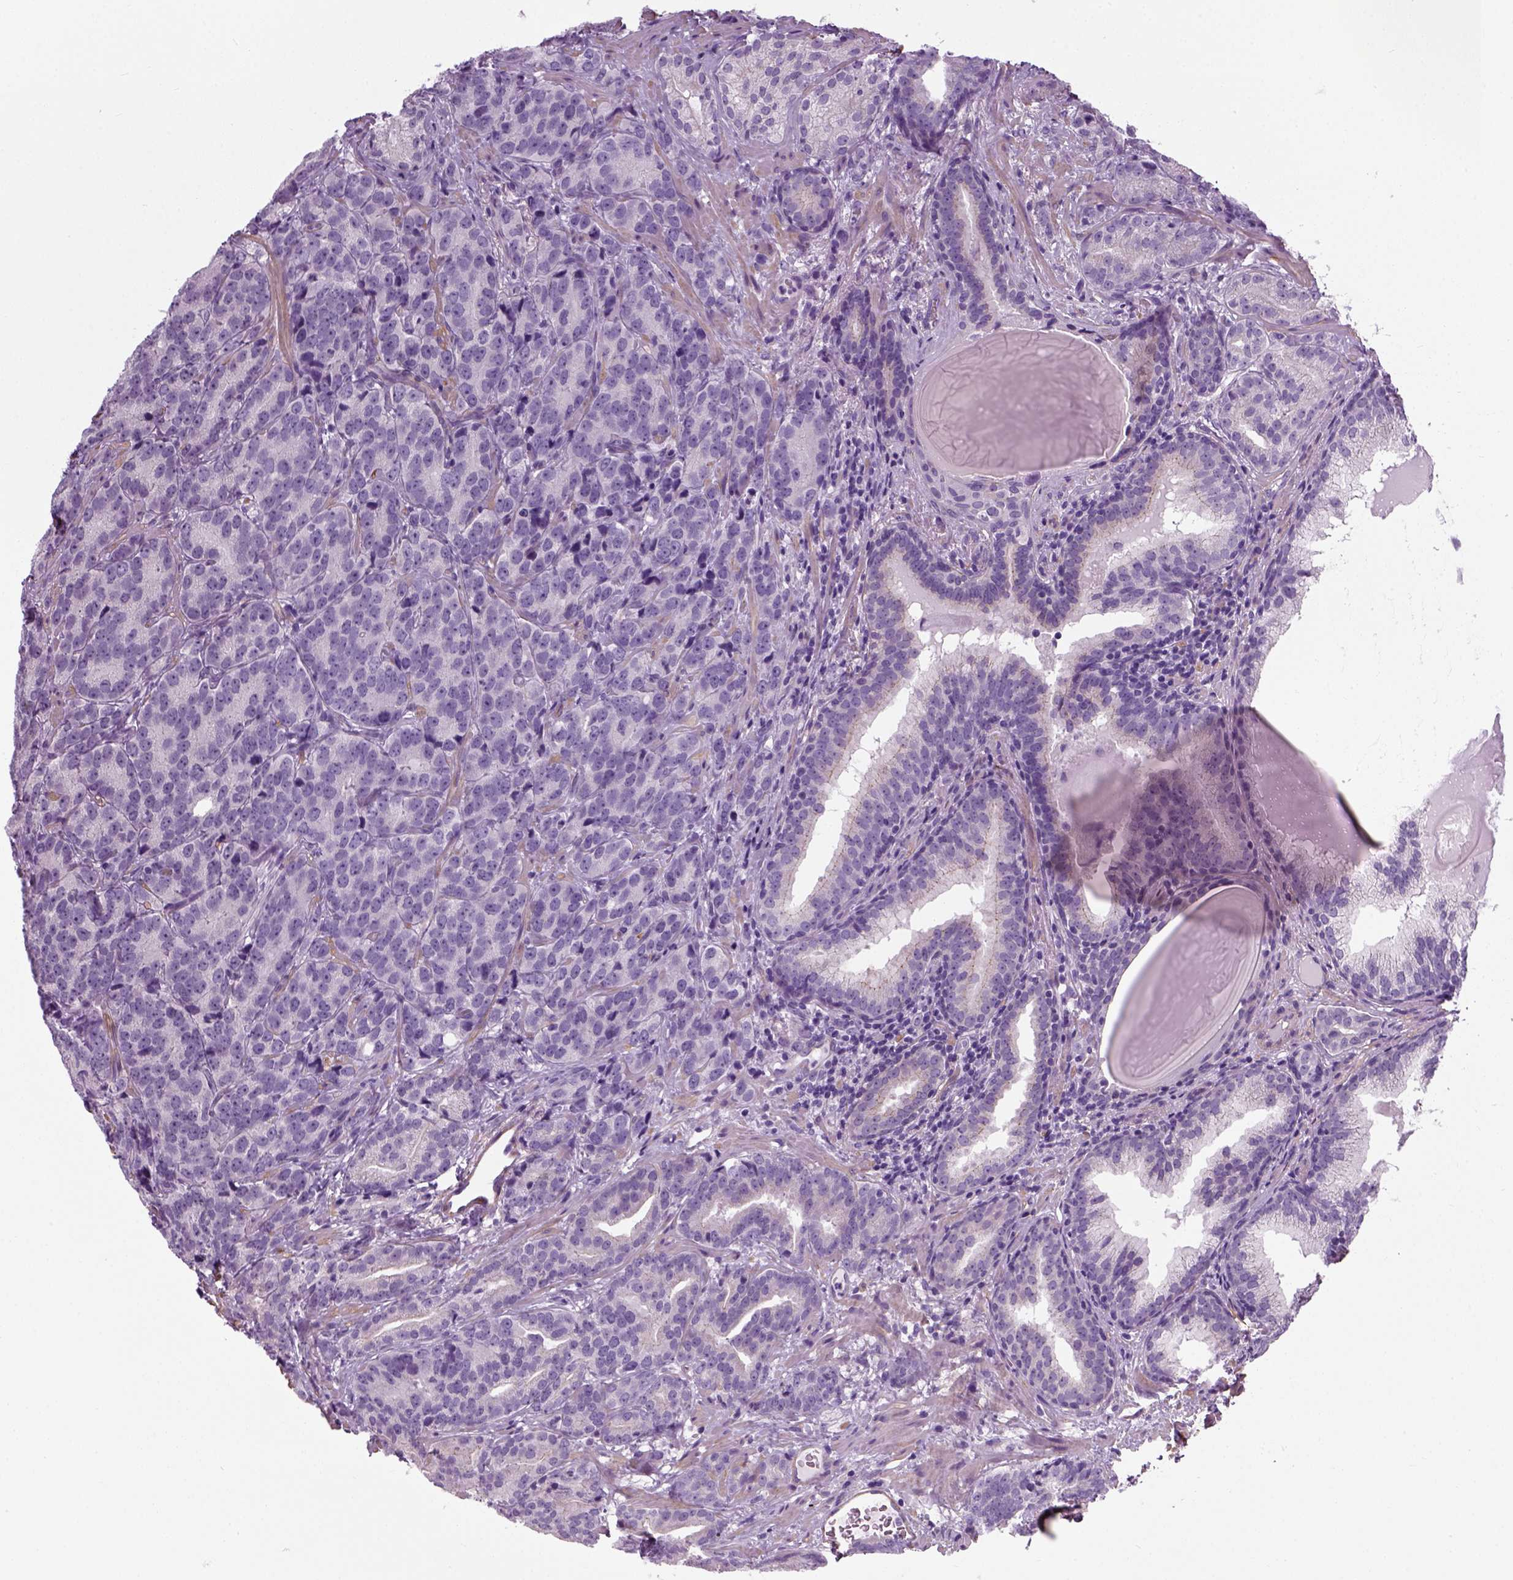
{"staining": {"intensity": "negative", "quantity": "none", "location": "none"}, "tissue": "prostate cancer", "cell_type": "Tumor cells", "image_type": "cancer", "snomed": [{"axis": "morphology", "description": "Adenocarcinoma, NOS"}, {"axis": "topography", "description": "Prostate"}], "caption": "The IHC image has no significant positivity in tumor cells of prostate adenocarcinoma tissue.", "gene": "FAM161A", "patient": {"sex": "male", "age": 71}}